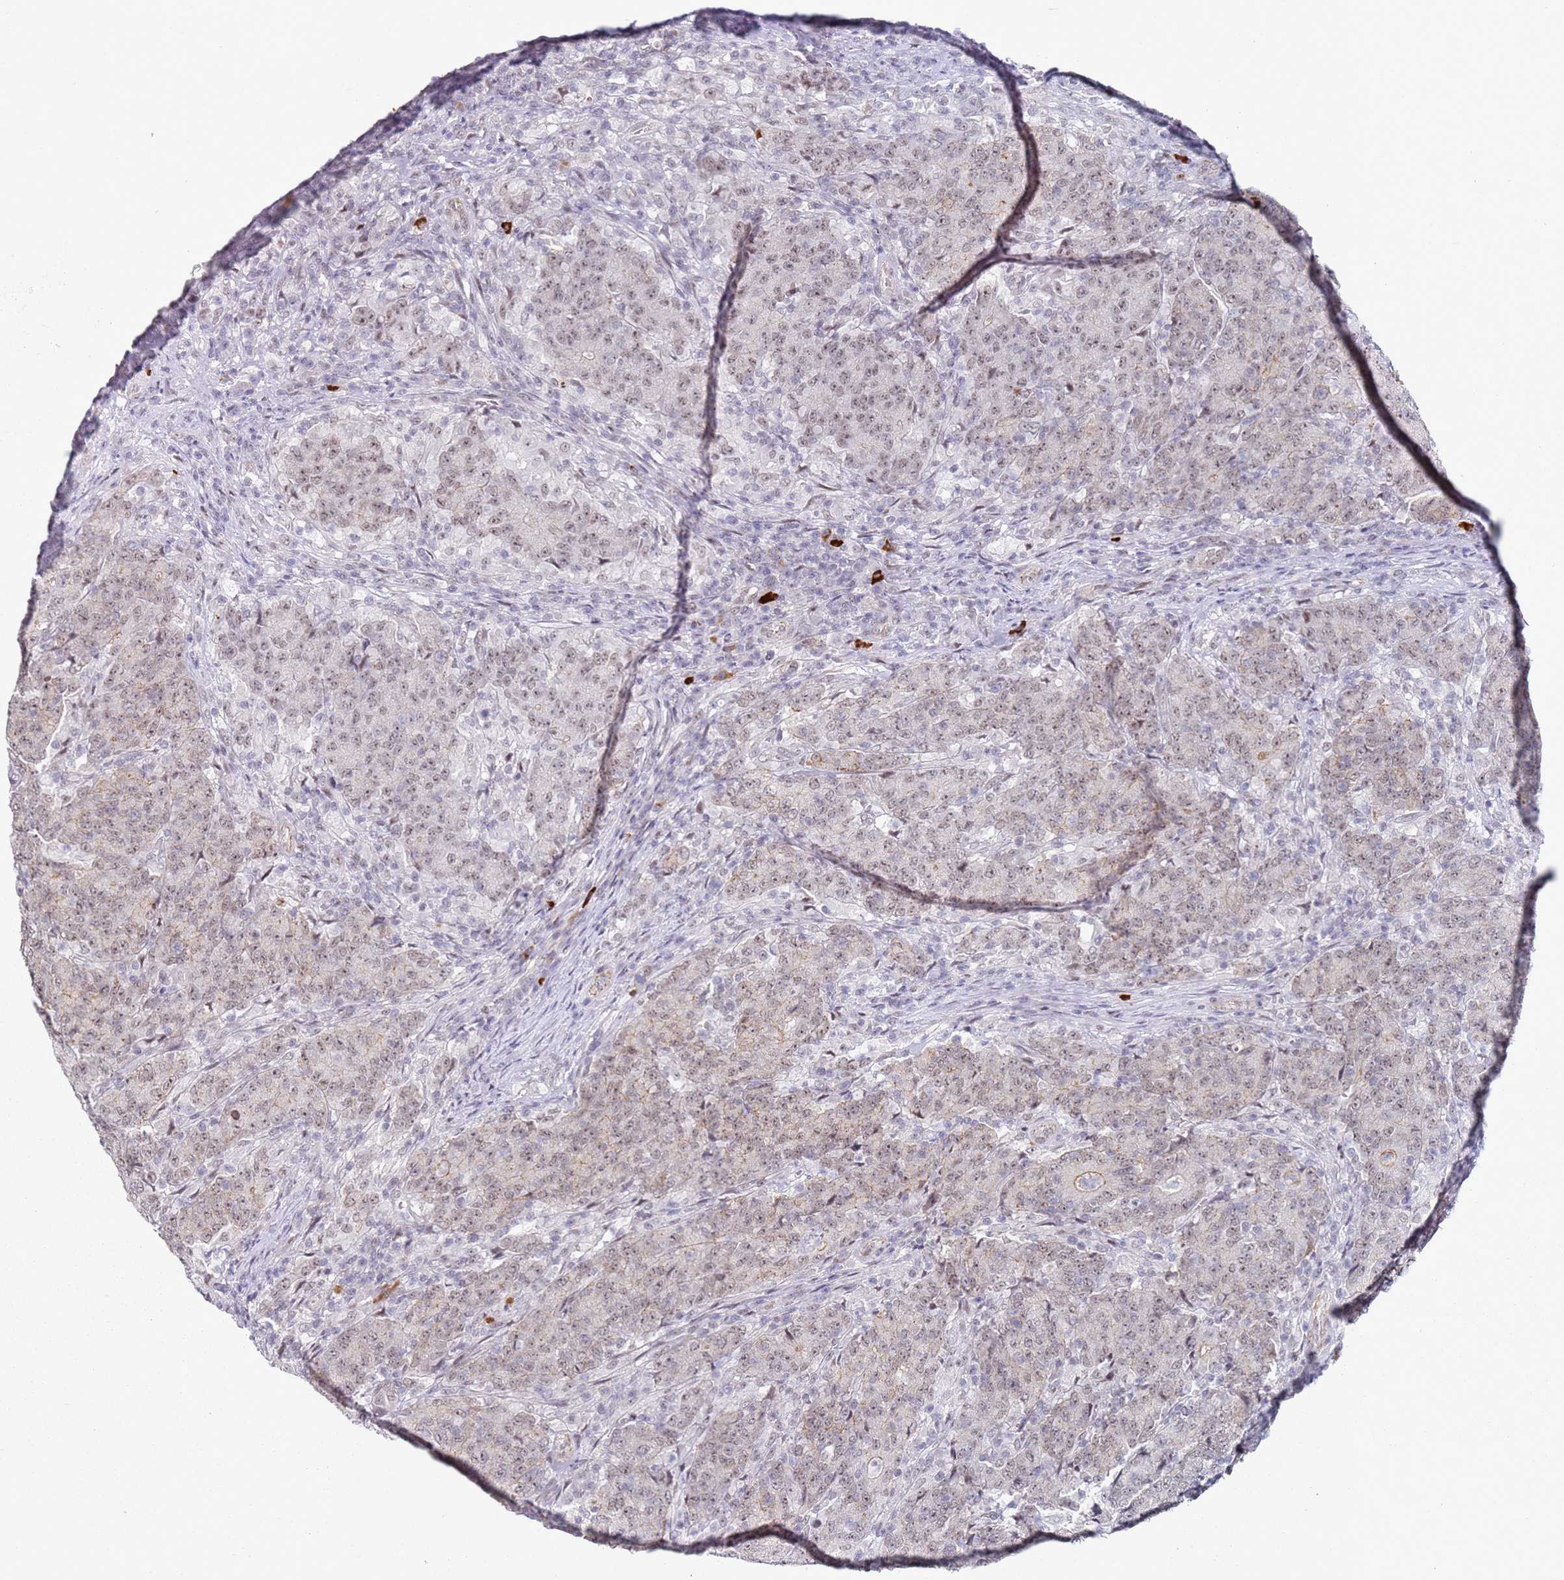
{"staining": {"intensity": "weak", "quantity": ">75%", "location": "nuclear"}, "tissue": "colorectal cancer", "cell_type": "Tumor cells", "image_type": "cancer", "snomed": [{"axis": "morphology", "description": "Adenocarcinoma, NOS"}, {"axis": "topography", "description": "Colon"}], "caption": "Tumor cells exhibit low levels of weak nuclear staining in about >75% of cells in human colorectal cancer (adenocarcinoma).", "gene": "ATF6B", "patient": {"sex": "female", "age": 75}}